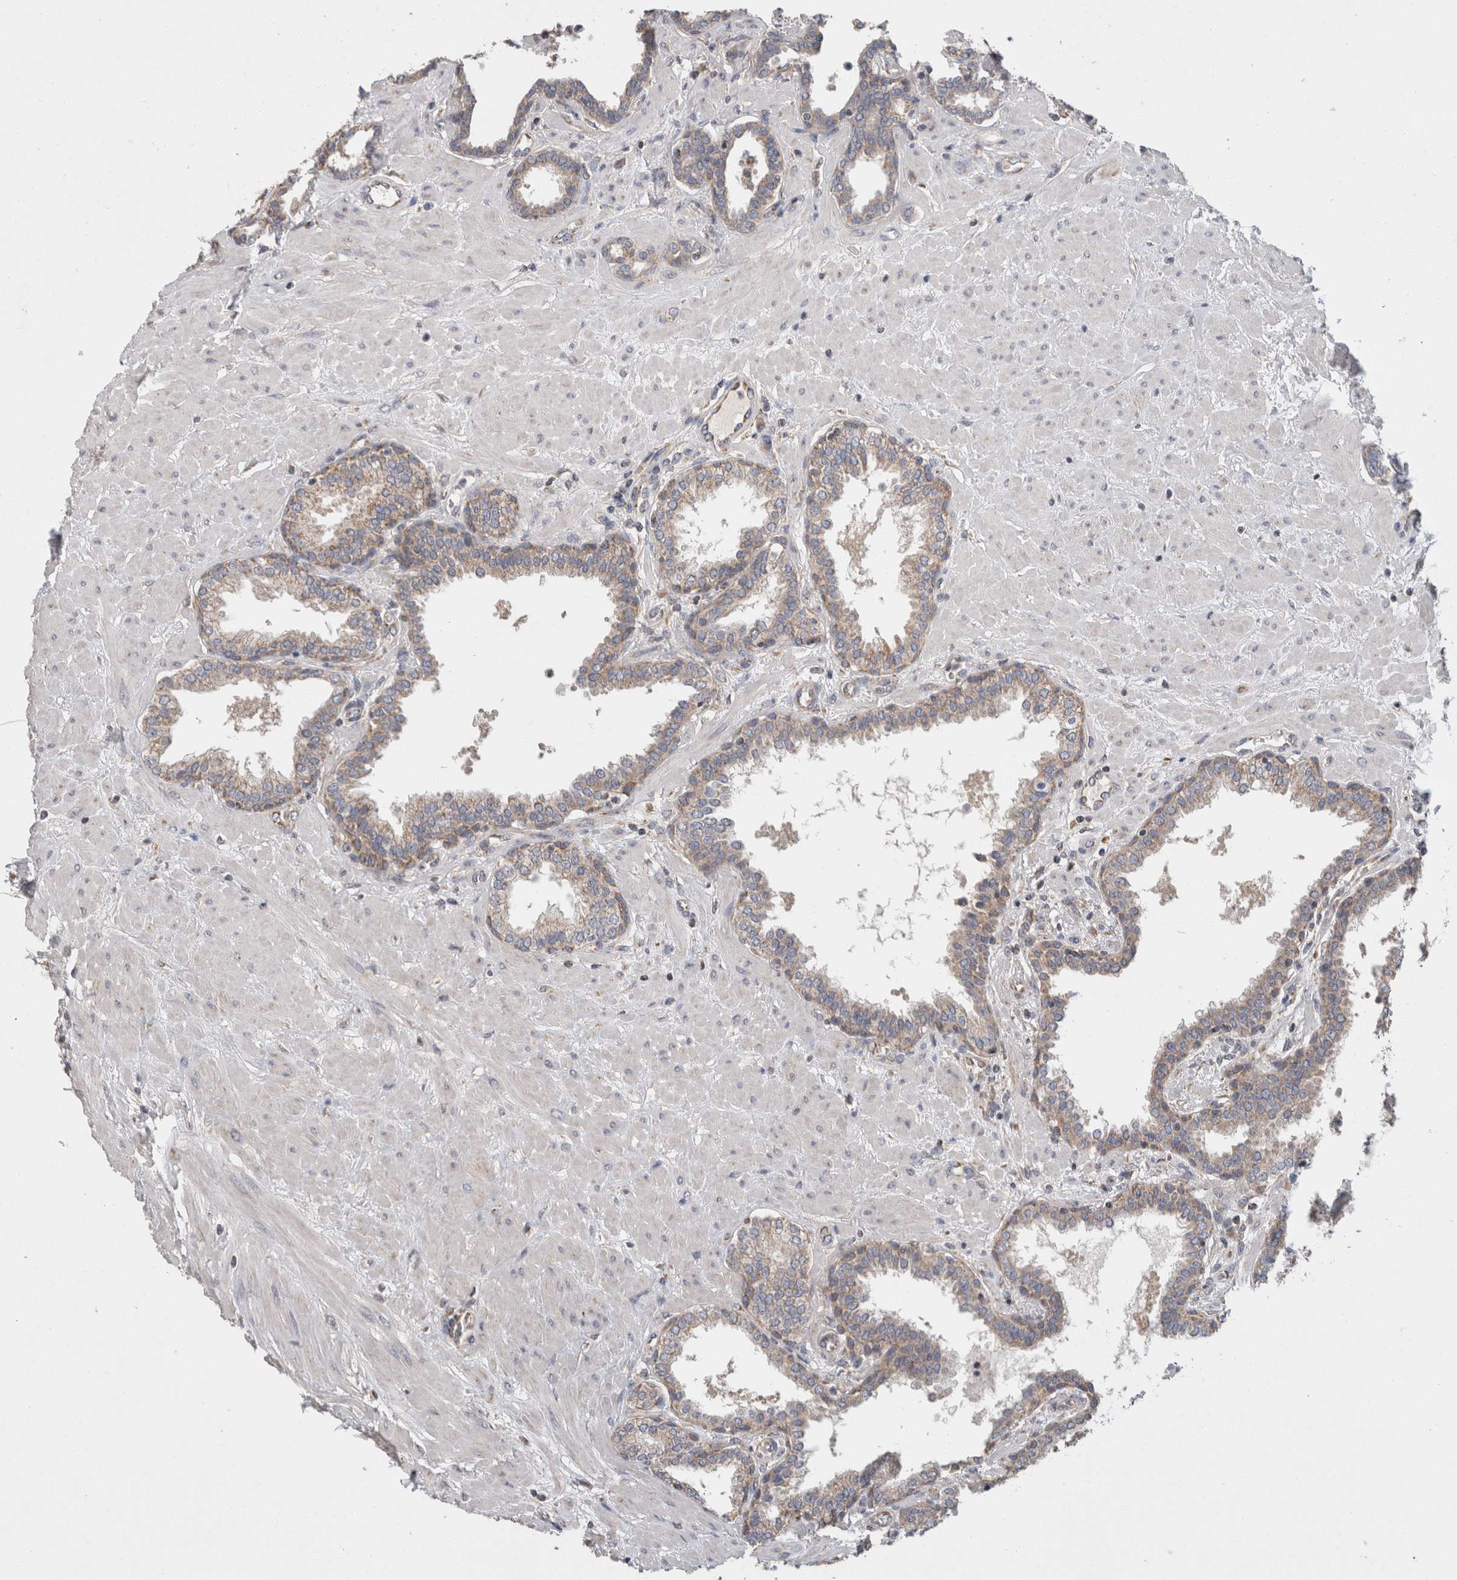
{"staining": {"intensity": "moderate", "quantity": "25%-75%", "location": "cytoplasmic/membranous"}, "tissue": "prostate", "cell_type": "Glandular cells", "image_type": "normal", "snomed": [{"axis": "morphology", "description": "Normal tissue, NOS"}, {"axis": "topography", "description": "Prostate"}], "caption": "Brown immunohistochemical staining in unremarkable human prostate shows moderate cytoplasmic/membranous positivity in approximately 25%-75% of glandular cells. (Stains: DAB in brown, nuclei in blue, Microscopy: brightfield microscopy at high magnification).", "gene": "IARS2", "patient": {"sex": "male", "age": 51}}